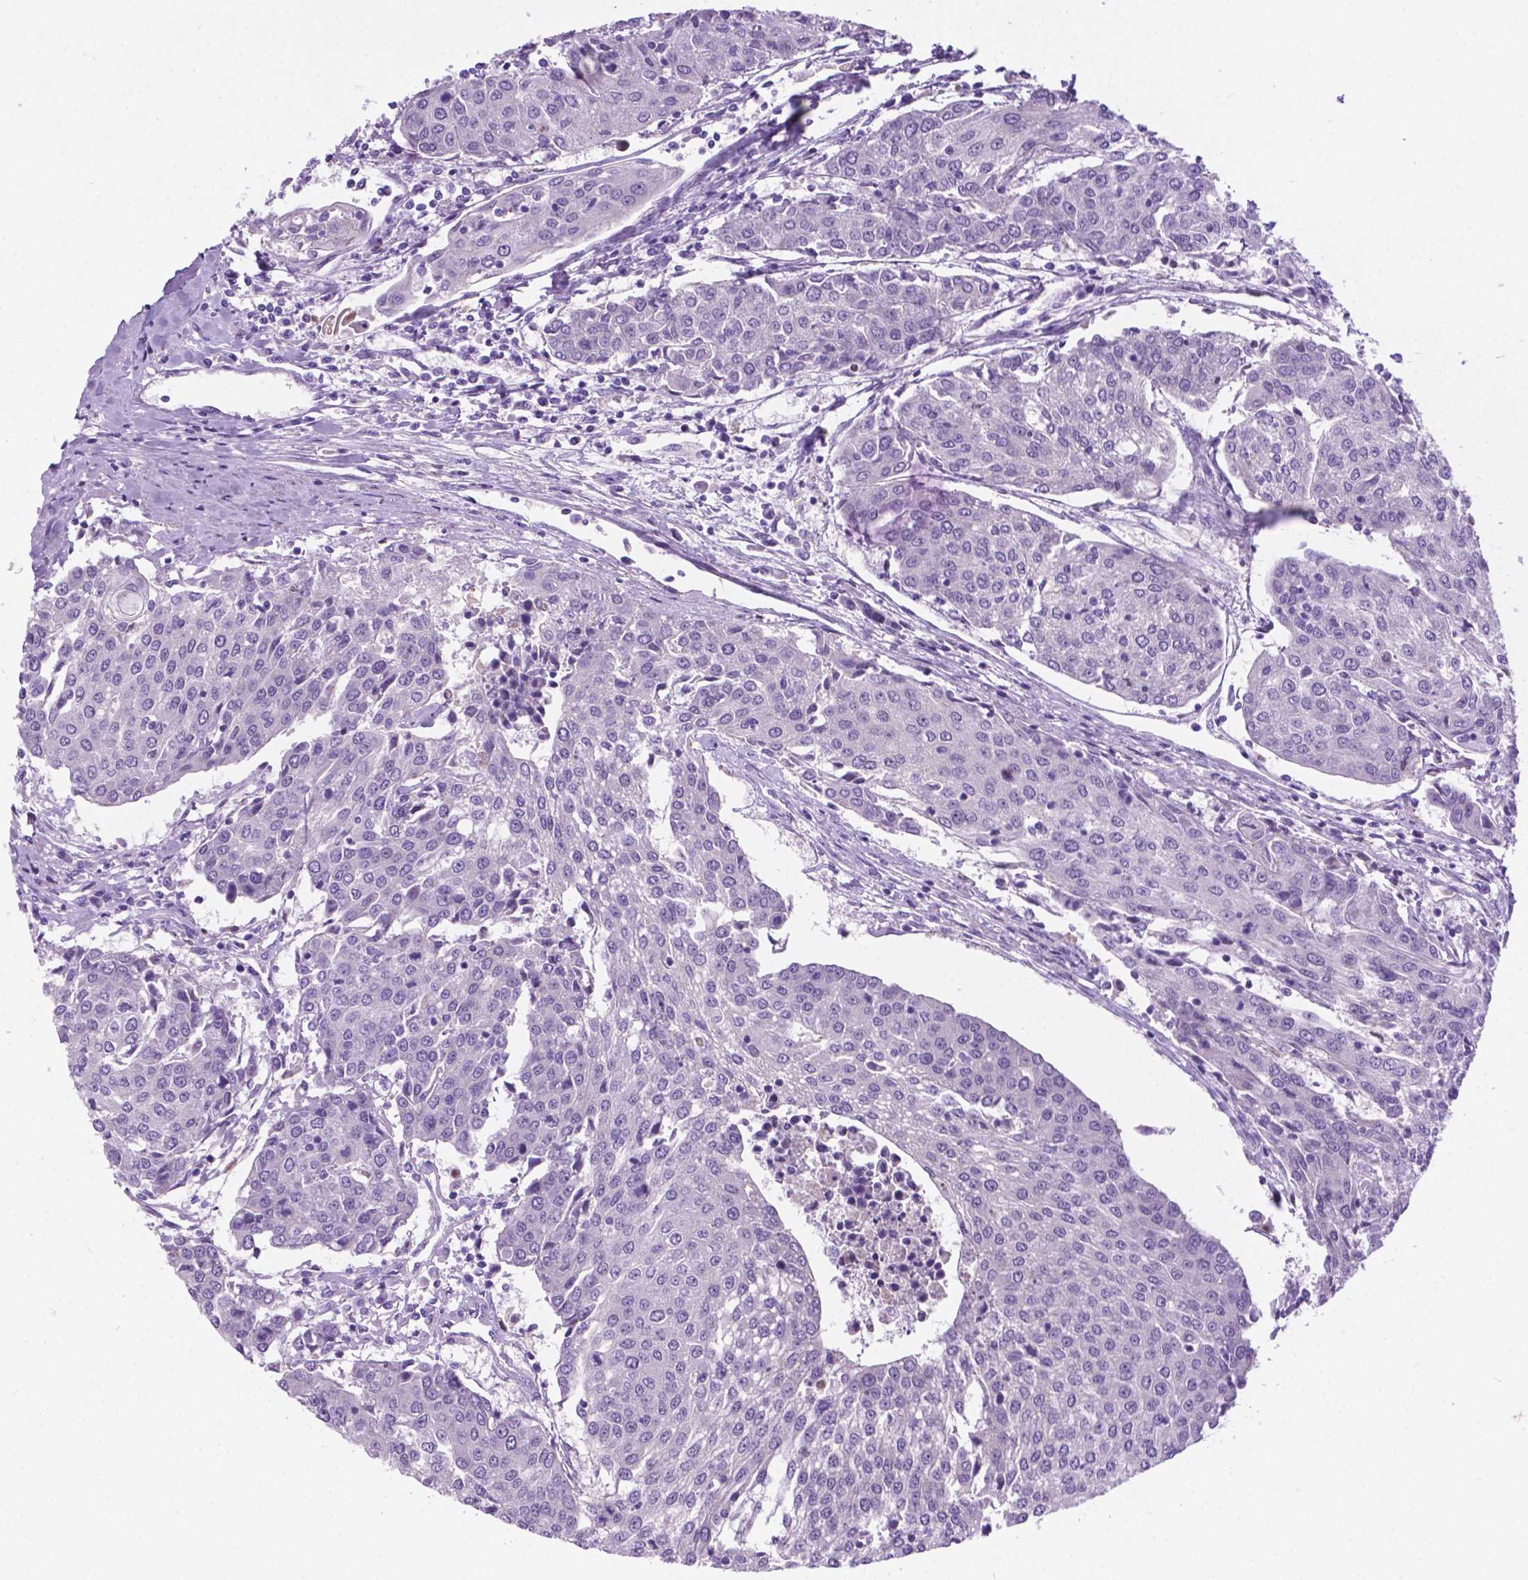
{"staining": {"intensity": "negative", "quantity": "none", "location": "none"}, "tissue": "urothelial cancer", "cell_type": "Tumor cells", "image_type": "cancer", "snomed": [{"axis": "morphology", "description": "Urothelial carcinoma, High grade"}, {"axis": "topography", "description": "Urinary bladder"}], "caption": "The image shows no staining of tumor cells in urothelial cancer.", "gene": "ARMS2", "patient": {"sex": "female", "age": 85}}